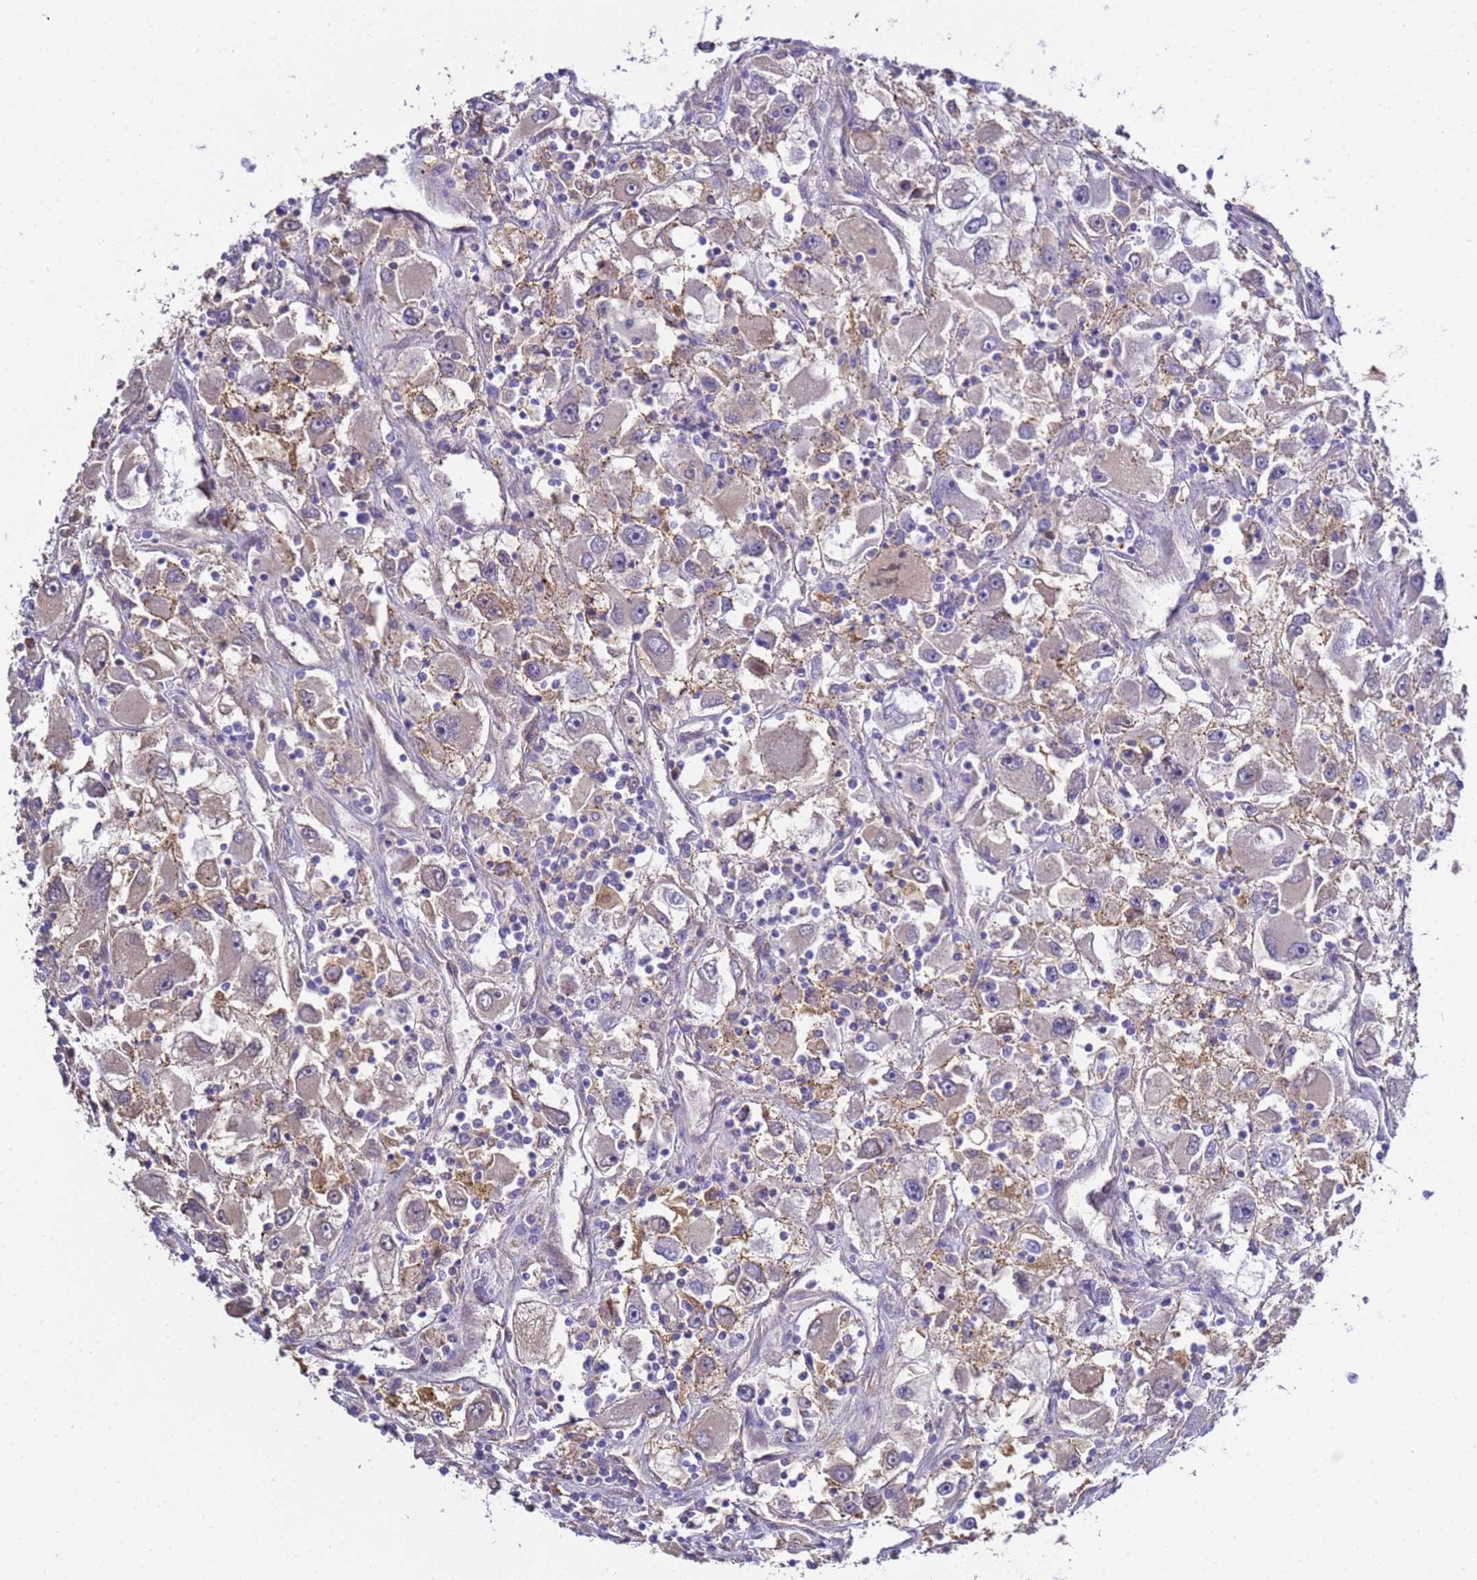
{"staining": {"intensity": "weak", "quantity": "<25%", "location": "cytoplasmic/membranous"}, "tissue": "renal cancer", "cell_type": "Tumor cells", "image_type": "cancer", "snomed": [{"axis": "morphology", "description": "Adenocarcinoma, NOS"}, {"axis": "topography", "description": "Kidney"}], "caption": "This is an immunohistochemistry (IHC) image of renal cancer (adenocarcinoma). There is no staining in tumor cells.", "gene": "TBCD", "patient": {"sex": "female", "age": 52}}